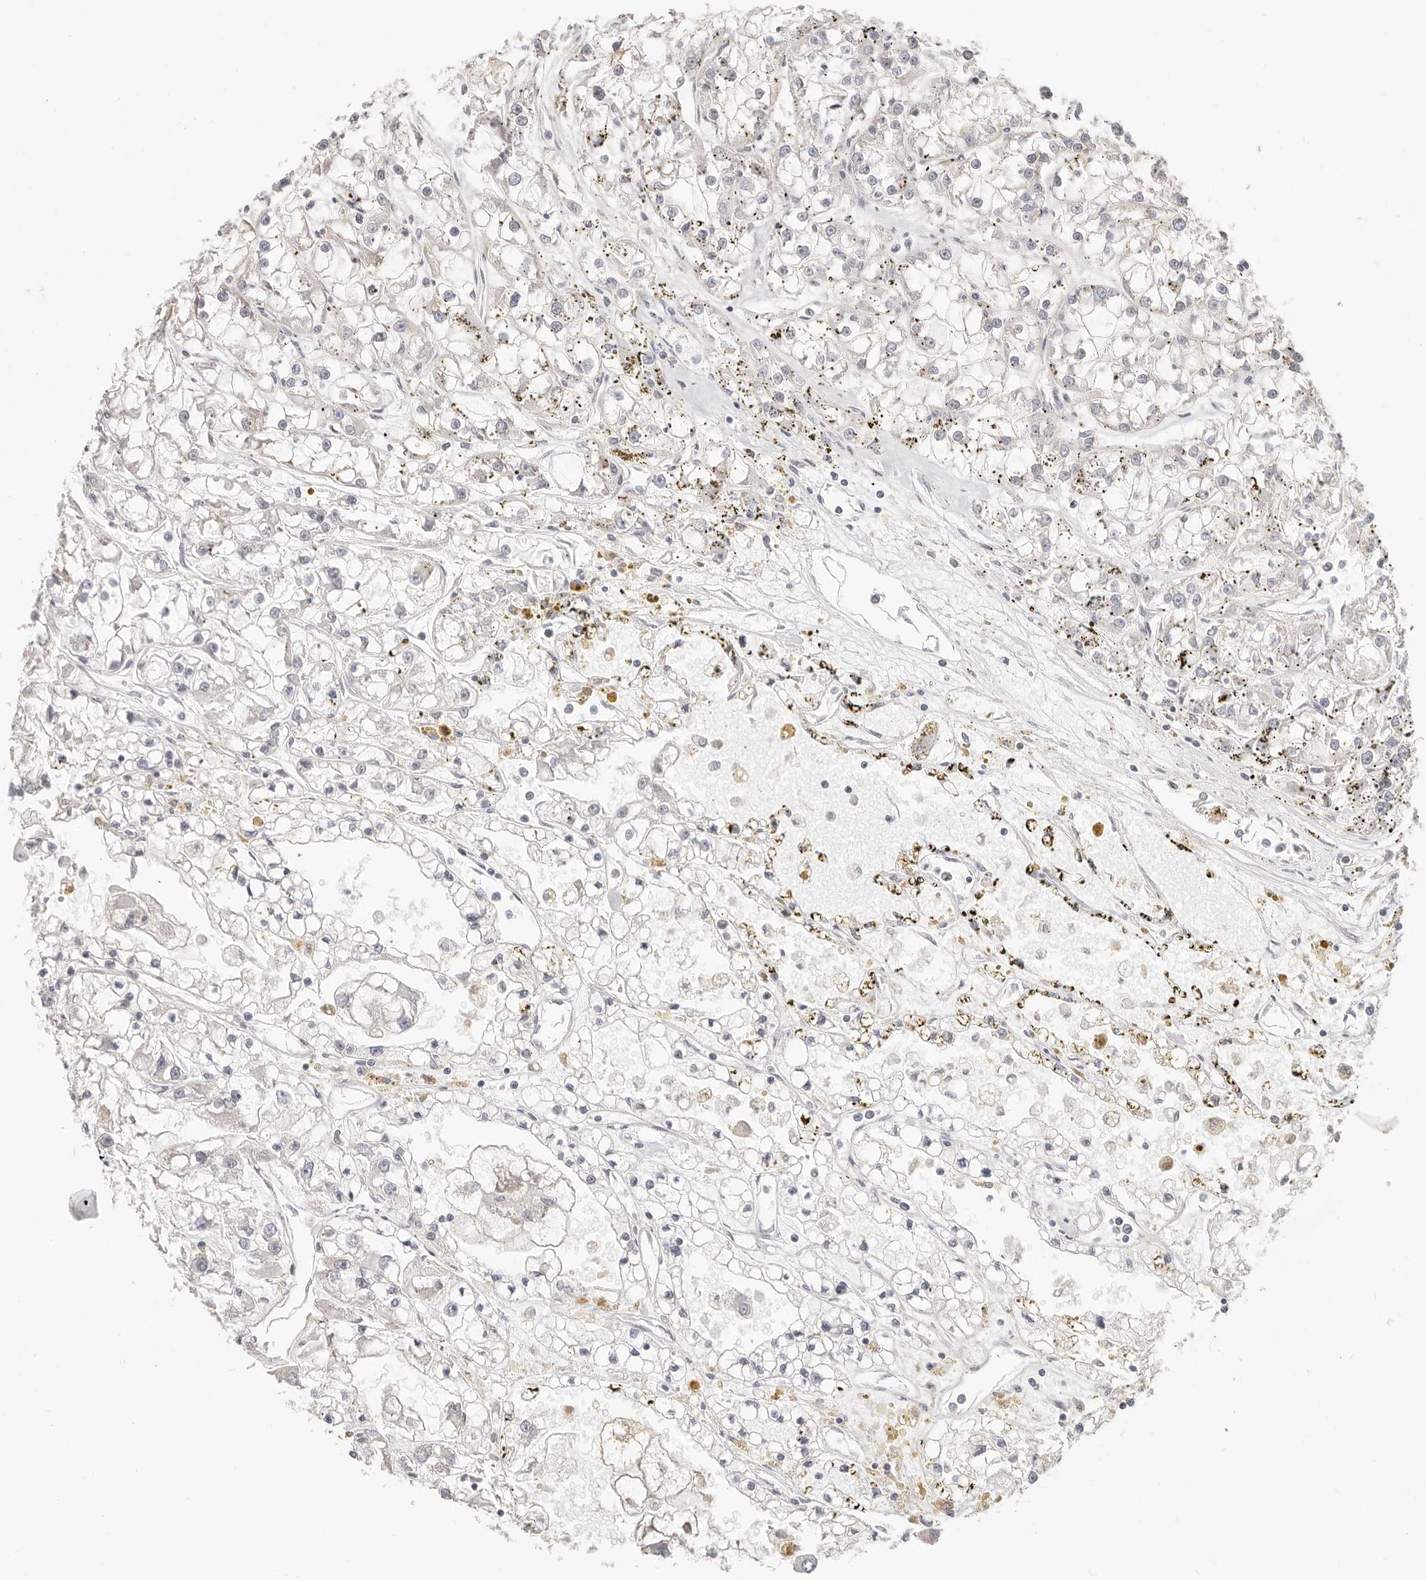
{"staining": {"intensity": "negative", "quantity": "none", "location": "none"}, "tissue": "renal cancer", "cell_type": "Tumor cells", "image_type": "cancer", "snomed": [{"axis": "morphology", "description": "Adenocarcinoma, NOS"}, {"axis": "topography", "description": "Kidney"}], "caption": "Protein analysis of renal cancer (adenocarcinoma) demonstrates no significant staining in tumor cells.", "gene": "DTNBP1", "patient": {"sex": "female", "age": 52}}